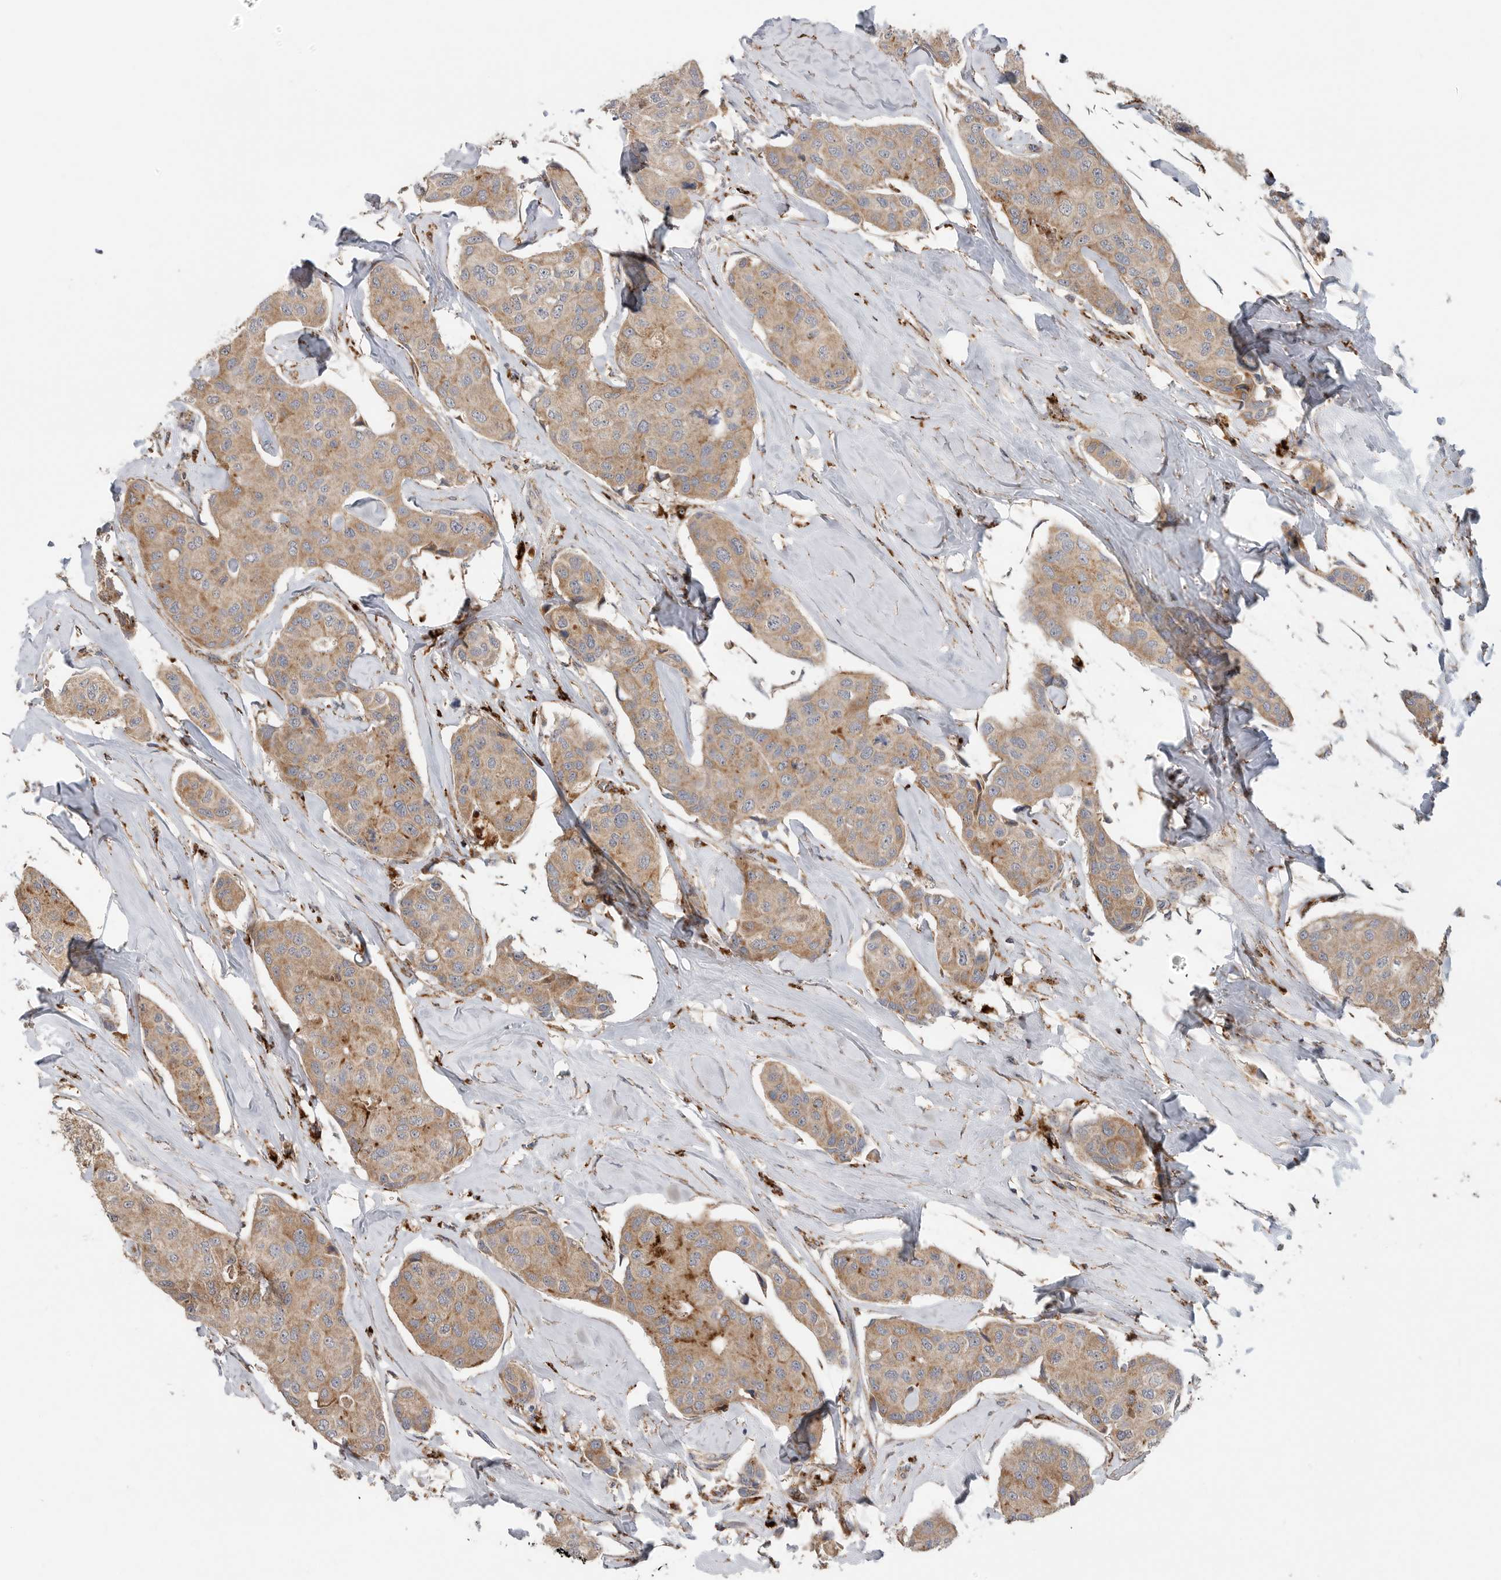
{"staining": {"intensity": "moderate", "quantity": ">75%", "location": "cytoplasmic/membranous"}, "tissue": "breast cancer", "cell_type": "Tumor cells", "image_type": "cancer", "snomed": [{"axis": "morphology", "description": "Duct carcinoma"}, {"axis": "topography", "description": "Breast"}], "caption": "IHC staining of breast cancer (invasive ductal carcinoma), which shows medium levels of moderate cytoplasmic/membranous staining in about >75% of tumor cells indicating moderate cytoplasmic/membranous protein positivity. The staining was performed using DAB (3,3'-diaminobenzidine) (brown) for protein detection and nuclei were counterstained in hematoxylin (blue).", "gene": "GALNS", "patient": {"sex": "female", "age": 80}}